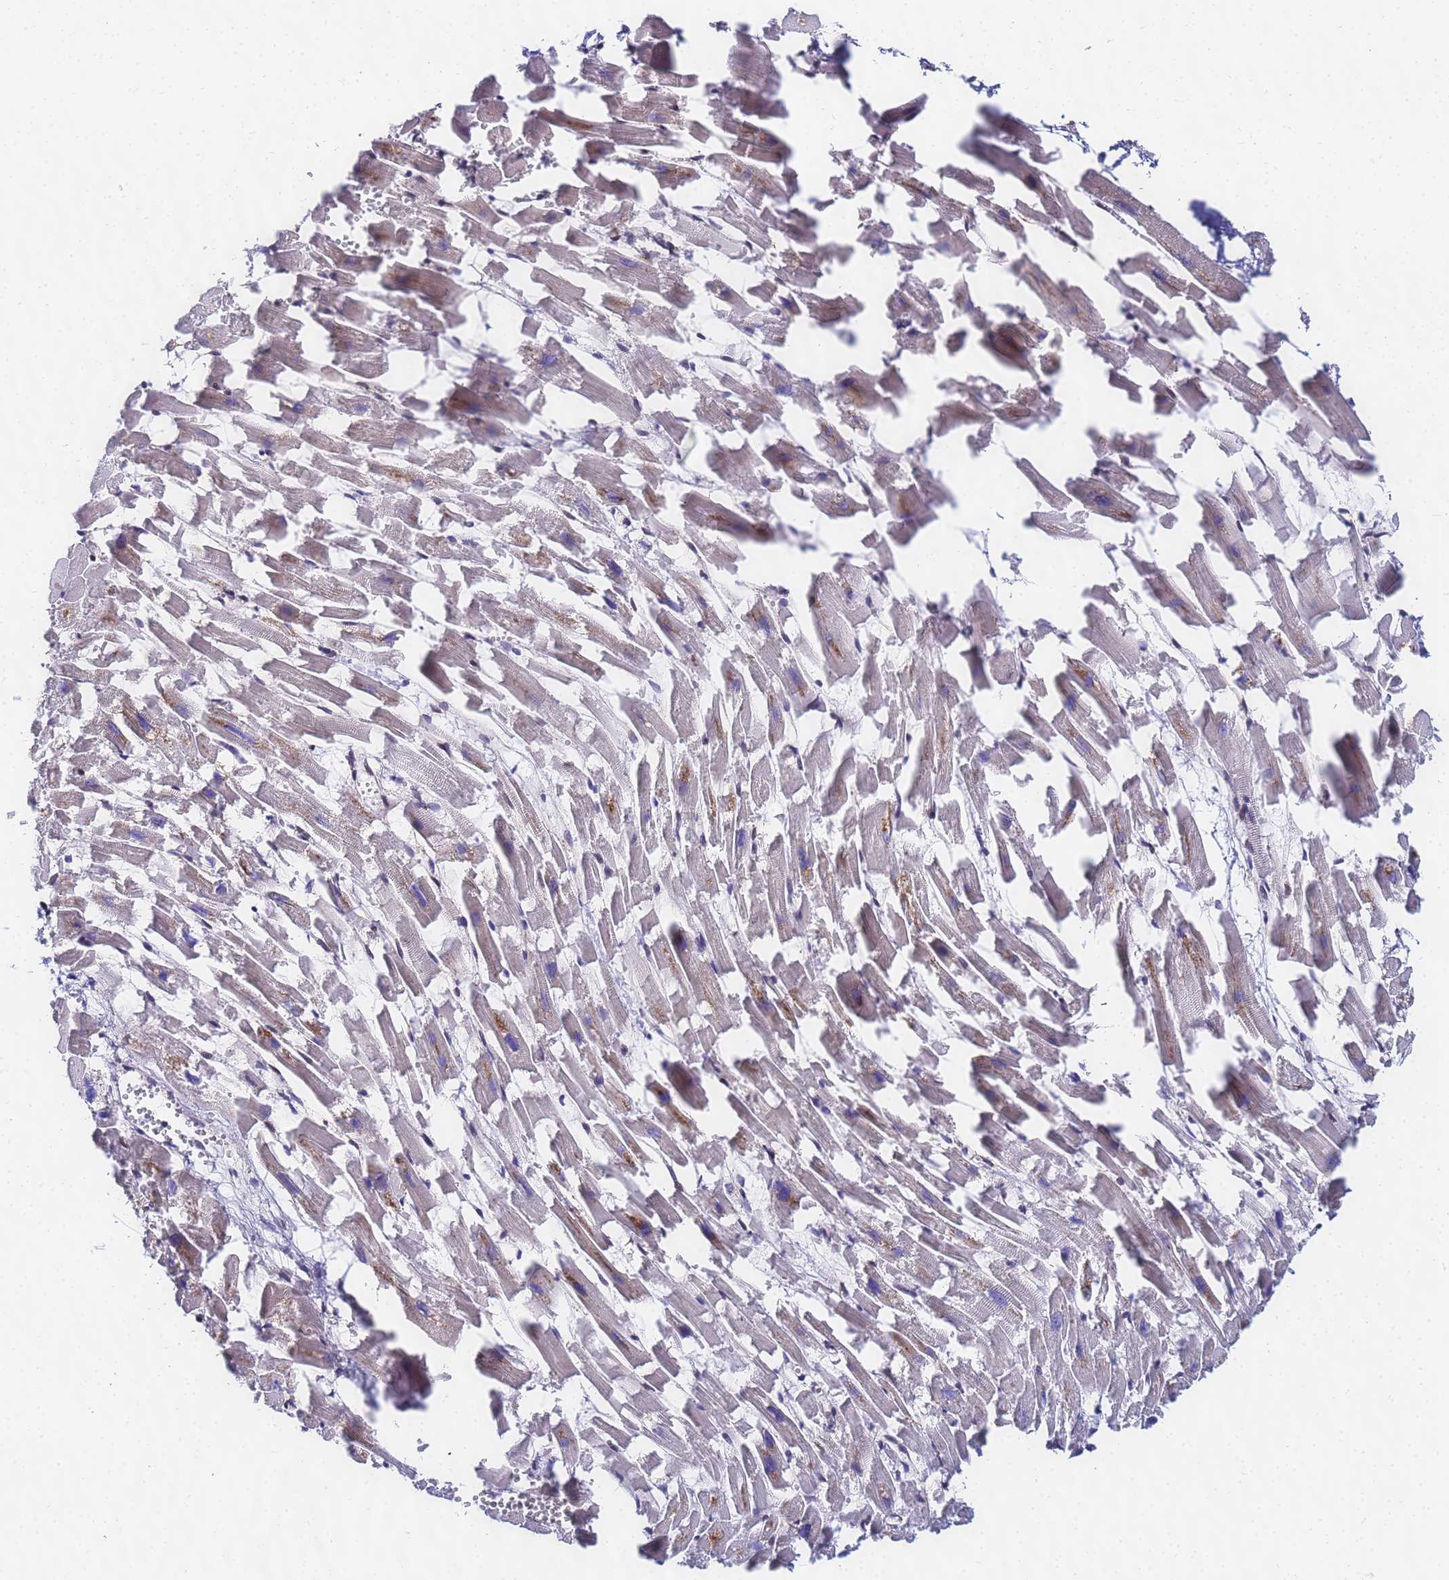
{"staining": {"intensity": "weak", "quantity": "<25%", "location": "cytoplasmic/membranous"}, "tissue": "heart muscle", "cell_type": "Cardiomyocytes", "image_type": "normal", "snomed": [{"axis": "morphology", "description": "Normal tissue, NOS"}, {"axis": "topography", "description": "Heart"}], "caption": "DAB immunohistochemical staining of normal heart muscle reveals no significant expression in cardiomyocytes.", "gene": "CKMT1A", "patient": {"sex": "female", "age": 64}}